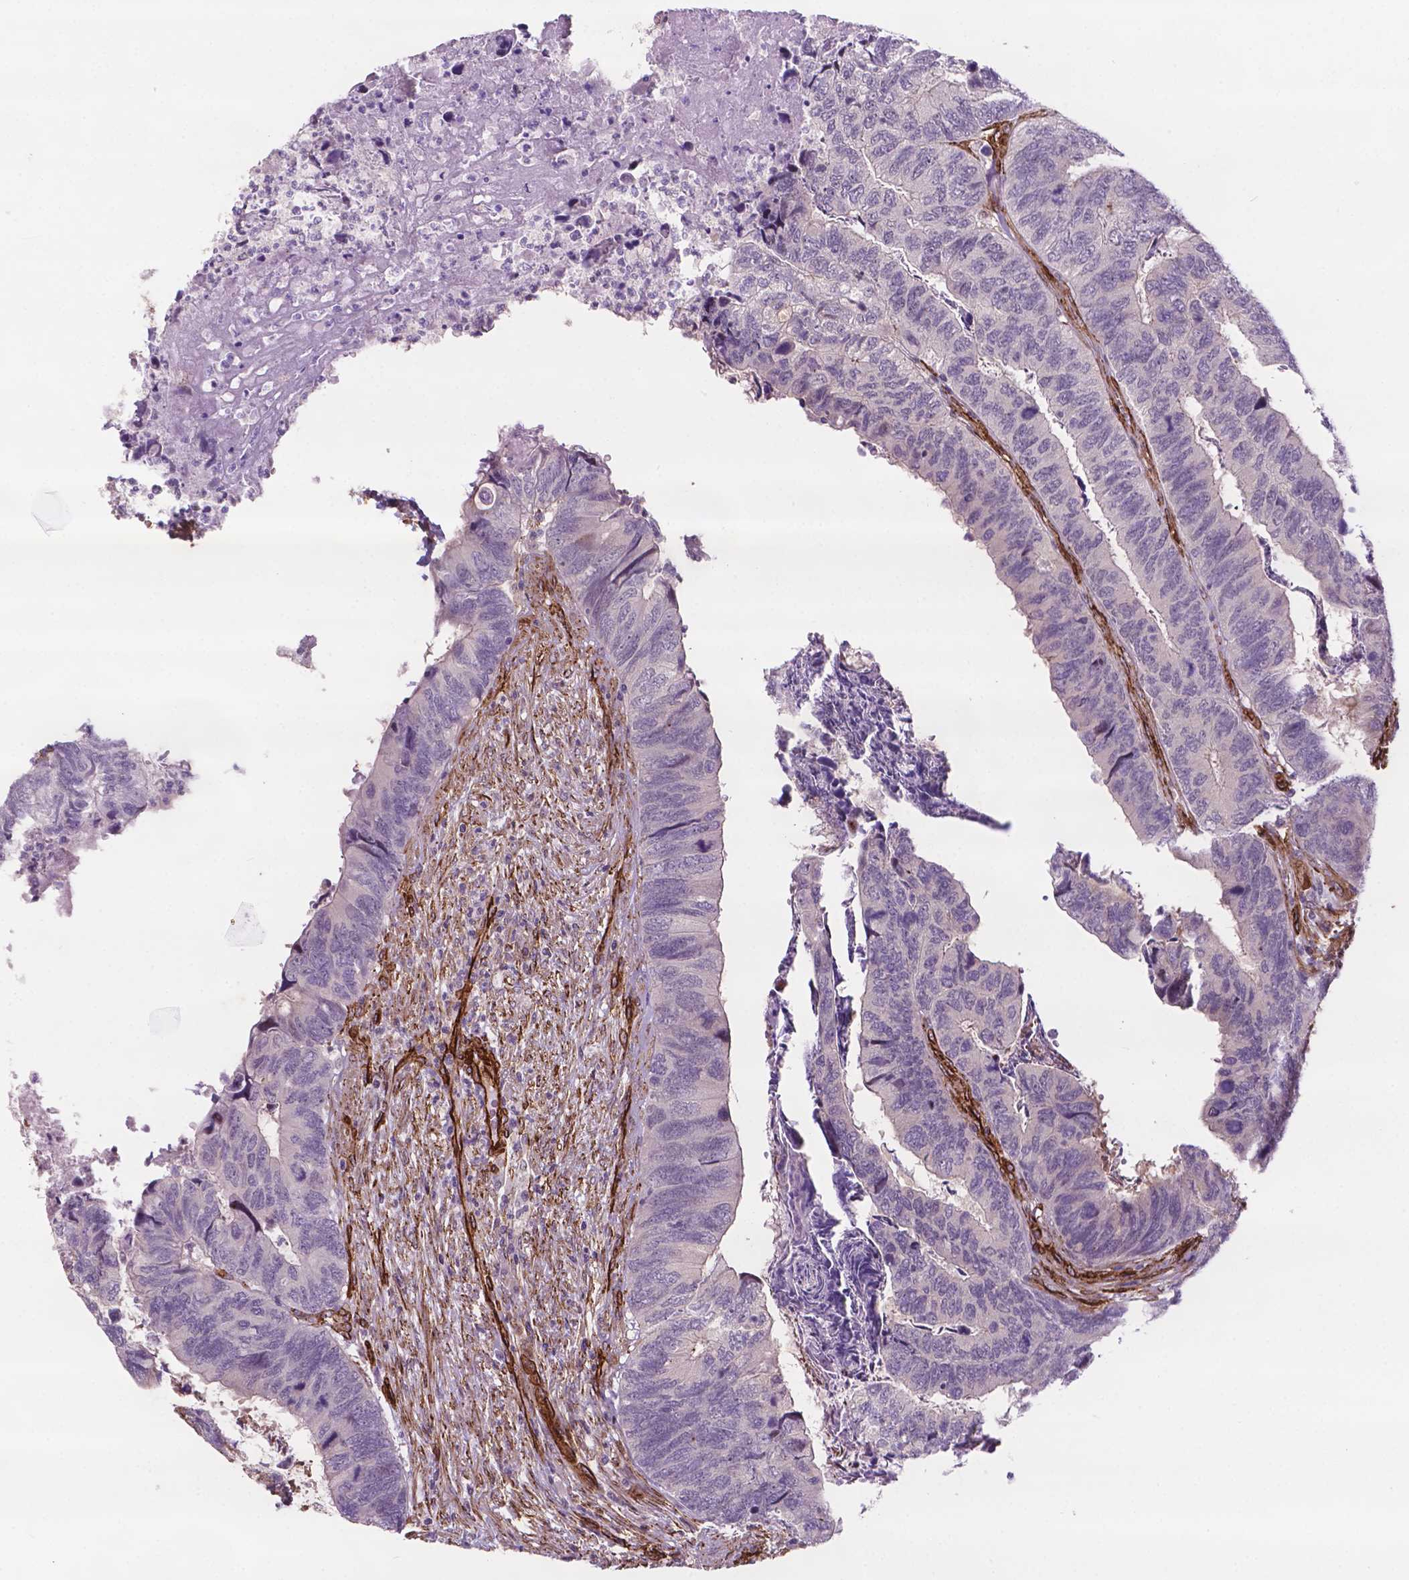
{"staining": {"intensity": "negative", "quantity": "none", "location": "none"}, "tissue": "colorectal cancer", "cell_type": "Tumor cells", "image_type": "cancer", "snomed": [{"axis": "morphology", "description": "Adenocarcinoma, NOS"}, {"axis": "topography", "description": "Colon"}], "caption": "Immunohistochemical staining of human adenocarcinoma (colorectal) displays no significant positivity in tumor cells. (DAB (3,3'-diaminobenzidine) immunohistochemistry, high magnification).", "gene": "EGFL8", "patient": {"sex": "female", "age": 67}}